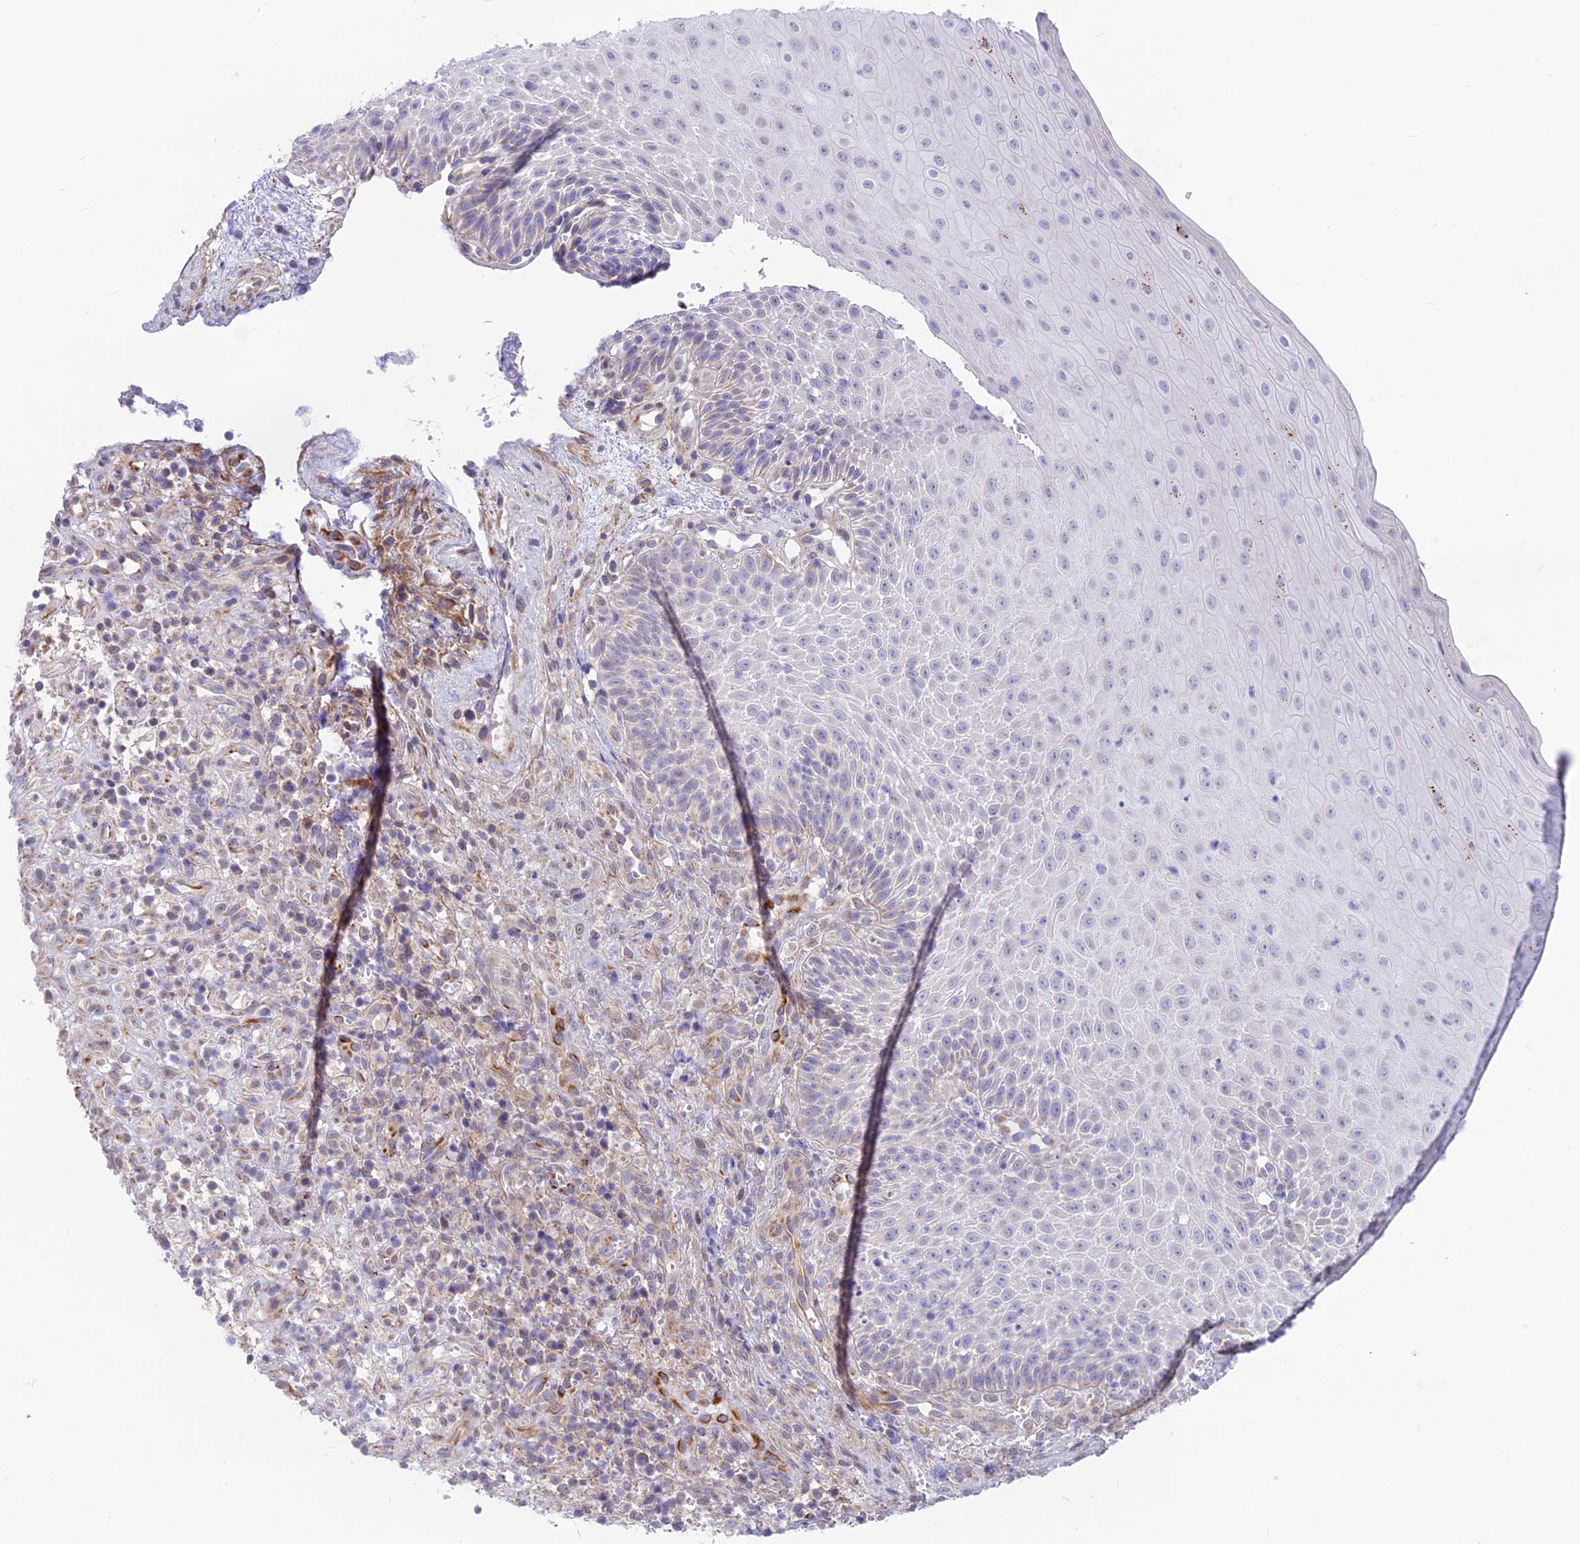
{"staining": {"intensity": "weak", "quantity": "<25%", "location": "cytoplasmic/membranous"}, "tissue": "oral mucosa", "cell_type": "Squamous epithelial cells", "image_type": "normal", "snomed": [{"axis": "morphology", "description": "Normal tissue, NOS"}, {"axis": "topography", "description": "Oral tissue"}], "caption": "An image of human oral mucosa is negative for staining in squamous epithelial cells. (DAB (3,3'-diaminobenzidine) IHC with hematoxylin counter stain).", "gene": "PLAC9", "patient": {"sex": "female", "age": 13}}